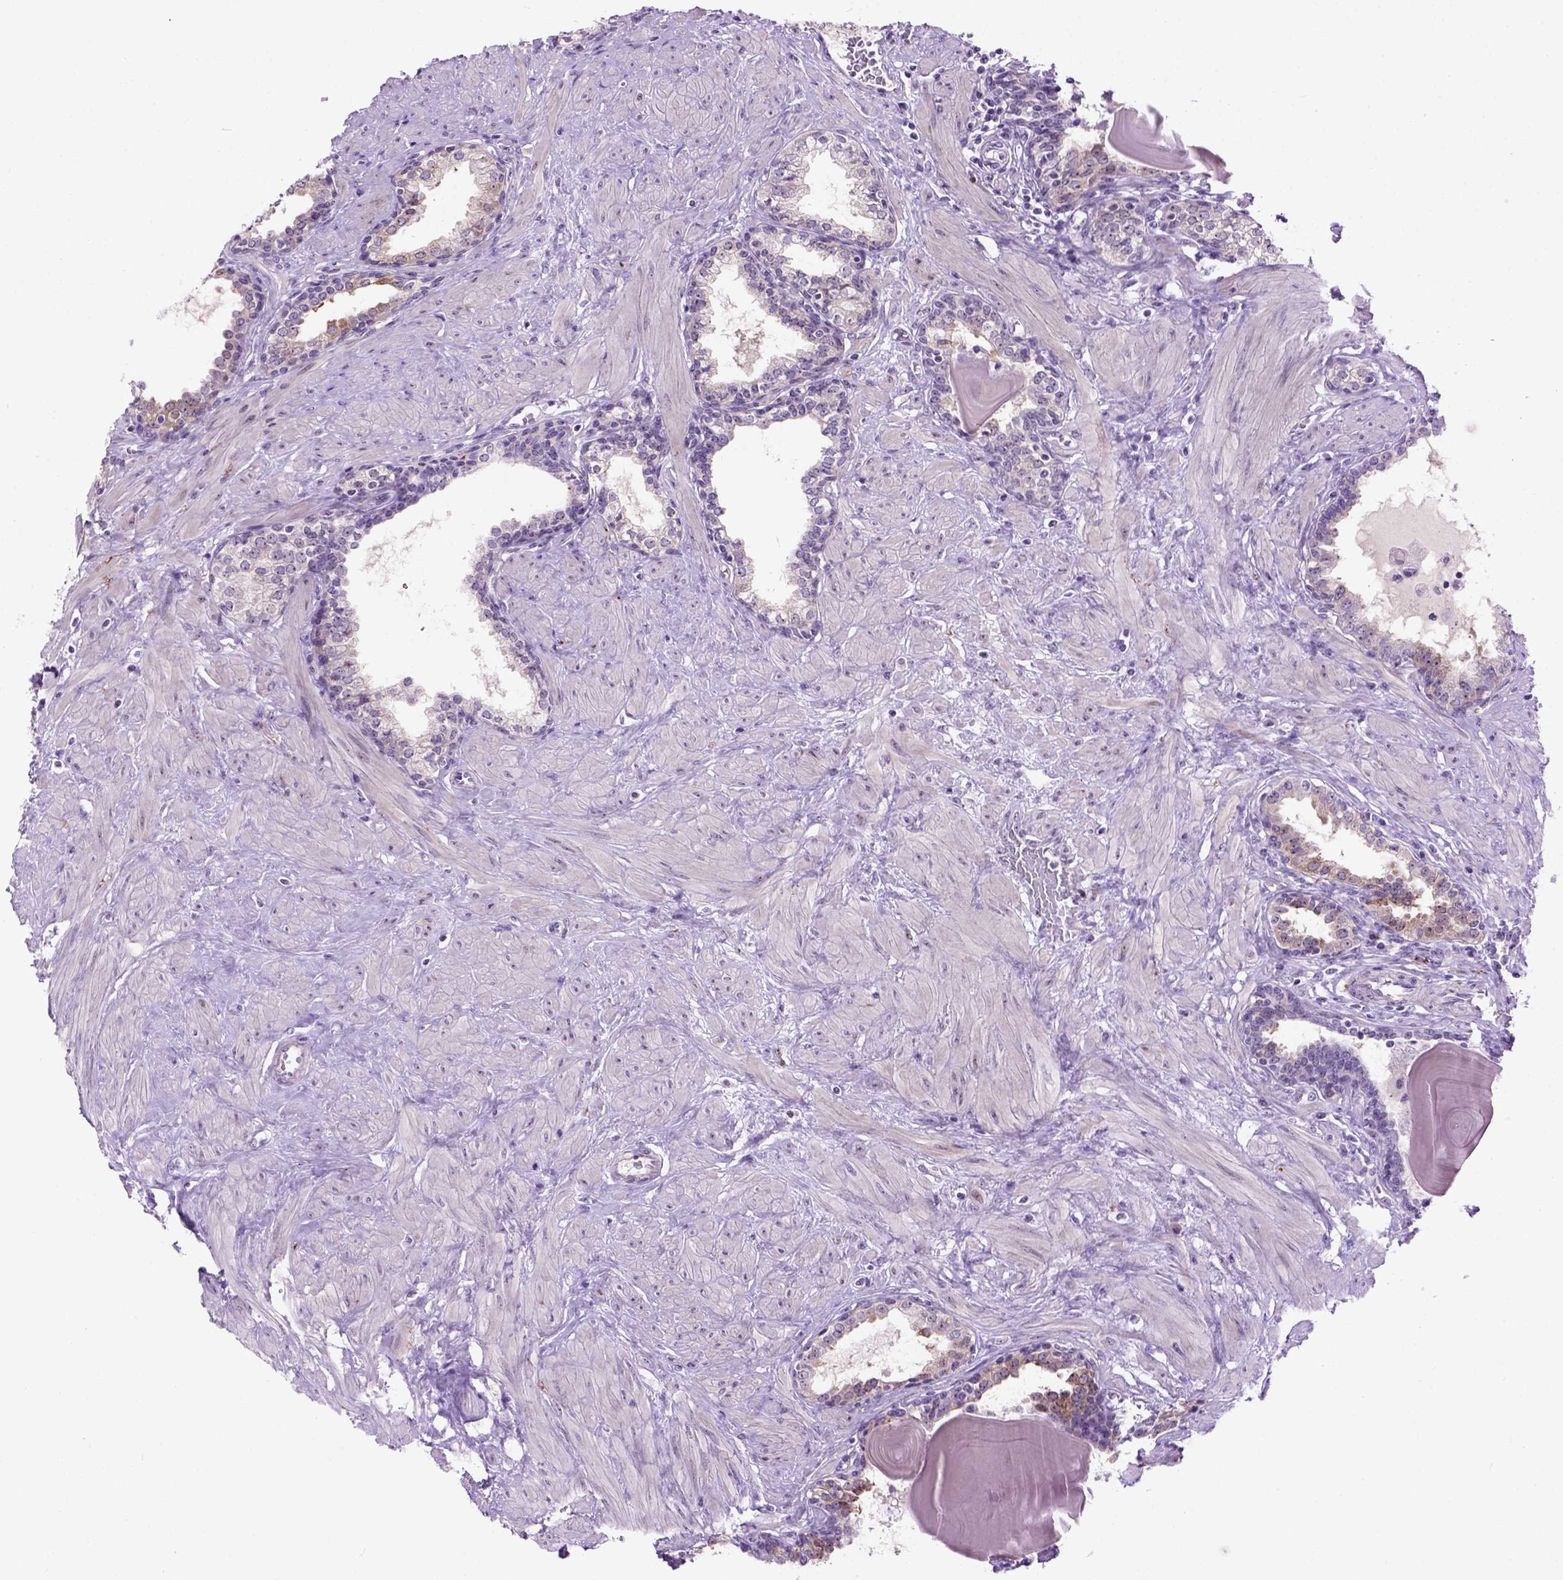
{"staining": {"intensity": "weak", "quantity": "<25%", "location": "cytoplasmic/membranous"}, "tissue": "prostate", "cell_type": "Glandular cells", "image_type": "normal", "snomed": [{"axis": "morphology", "description": "Normal tissue, NOS"}, {"axis": "topography", "description": "Prostate"}], "caption": "Immunohistochemical staining of unremarkable human prostate shows no significant expression in glandular cells. (DAB IHC visualized using brightfield microscopy, high magnification).", "gene": "MAPT", "patient": {"sex": "male", "age": 55}}